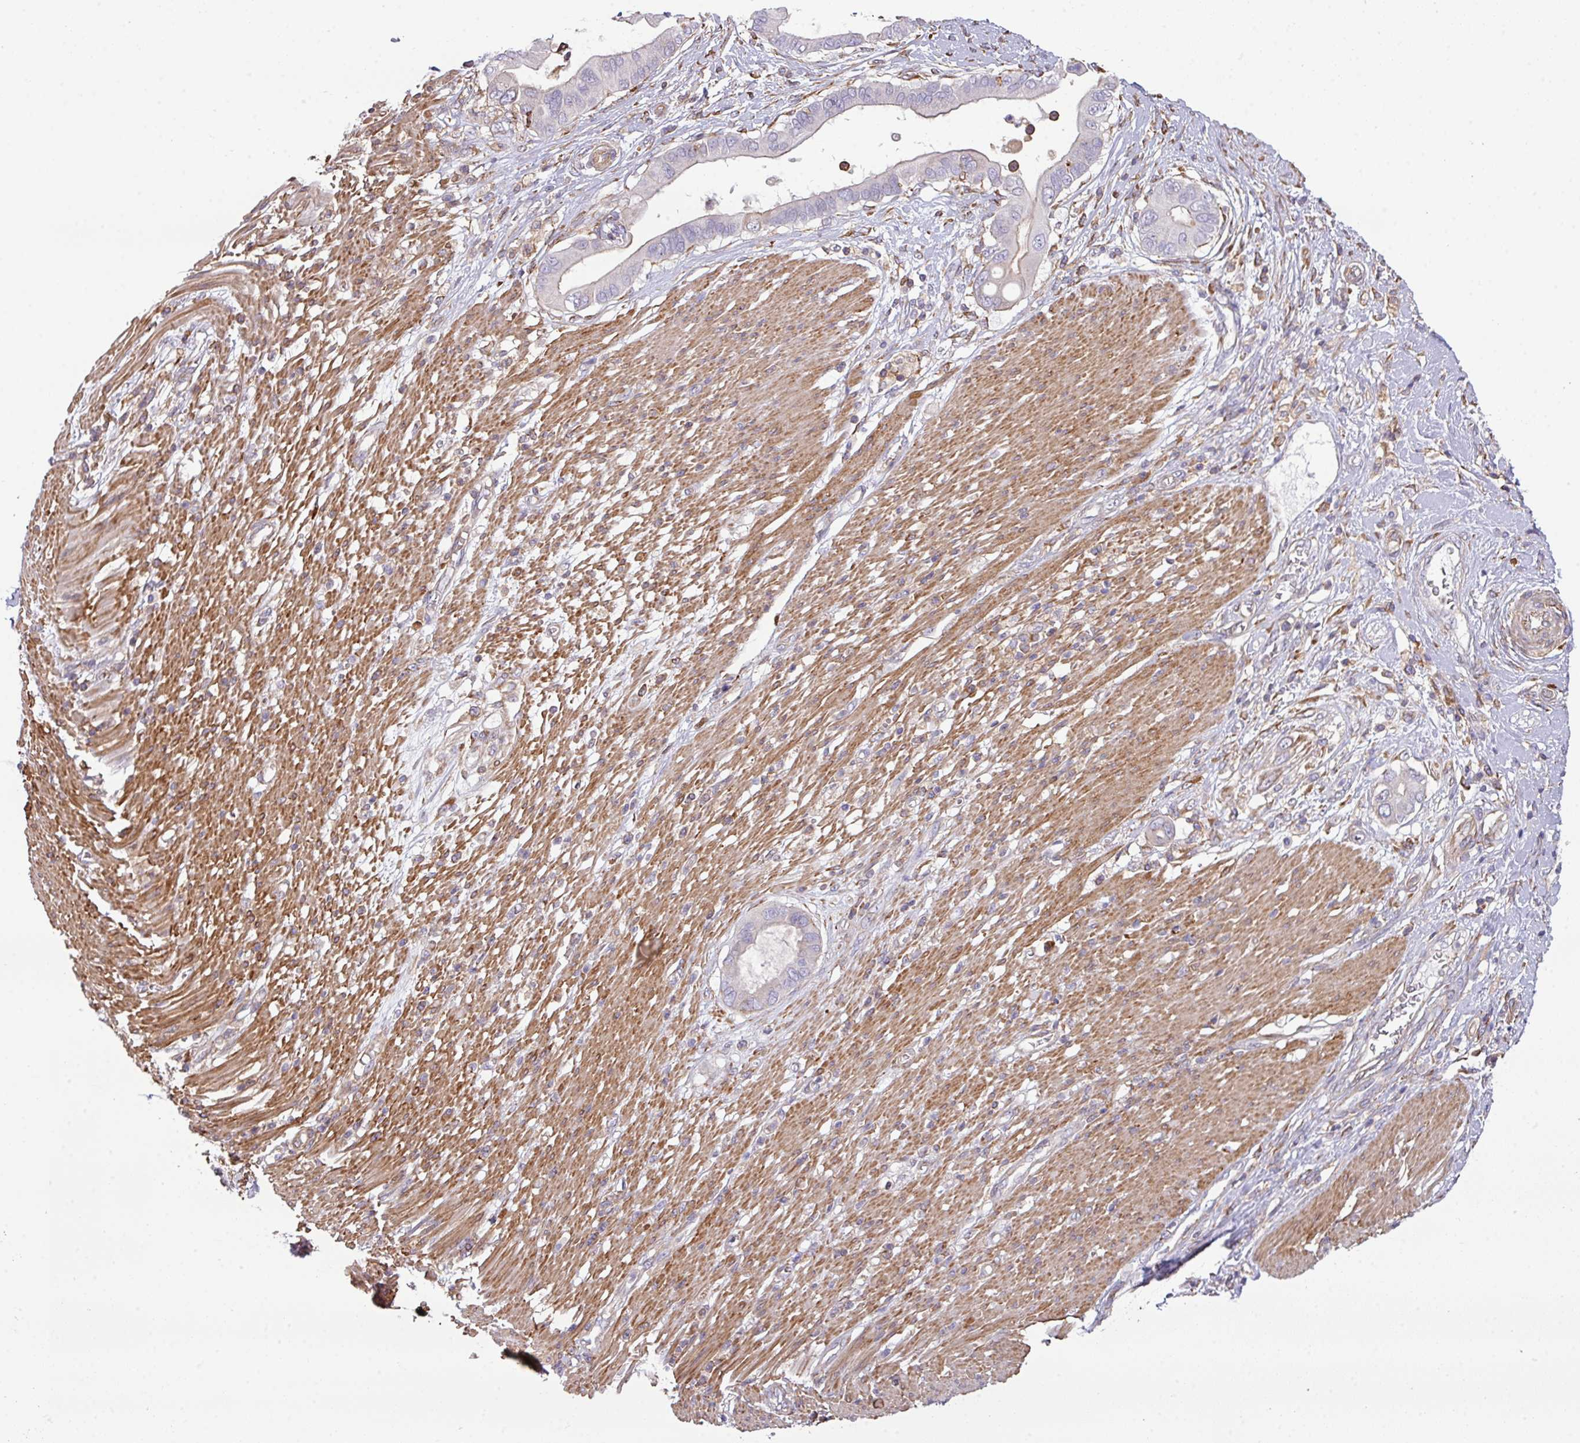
{"staining": {"intensity": "negative", "quantity": "none", "location": "none"}, "tissue": "pancreatic cancer", "cell_type": "Tumor cells", "image_type": "cancer", "snomed": [{"axis": "morphology", "description": "Adenocarcinoma, NOS"}, {"axis": "topography", "description": "Pancreas"}], "caption": "DAB (3,3'-diaminobenzidine) immunohistochemical staining of human pancreatic adenocarcinoma exhibits no significant expression in tumor cells.", "gene": "LRRC41", "patient": {"sex": "male", "age": 68}}